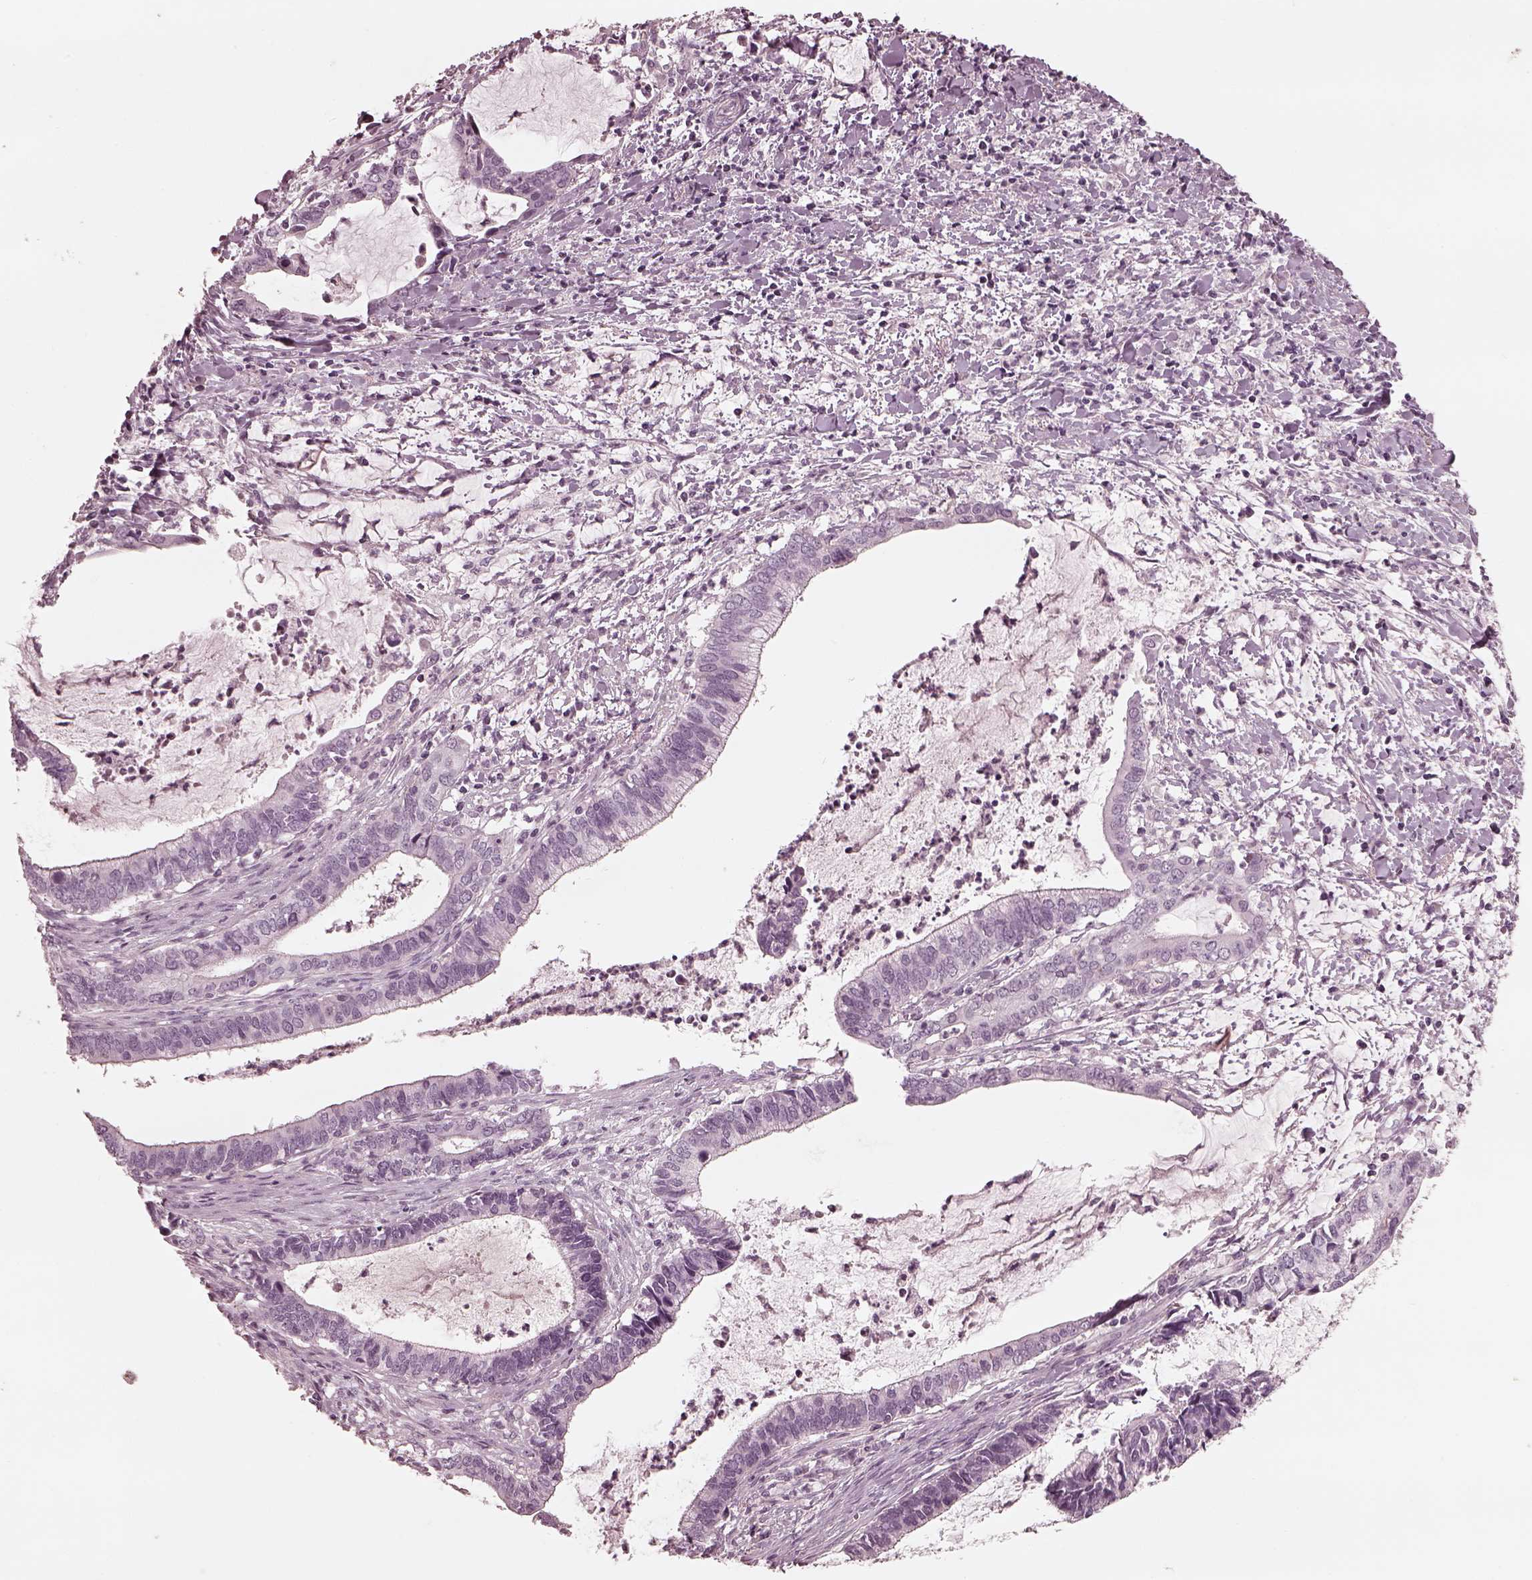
{"staining": {"intensity": "negative", "quantity": "none", "location": "none"}, "tissue": "cervical cancer", "cell_type": "Tumor cells", "image_type": "cancer", "snomed": [{"axis": "morphology", "description": "Adenocarcinoma, NOS"}, {"axis": "topography", "description": "Cervix"}], "caption": "There is no significant positivity in tumor cells of adenocarcinoma (cervical).", "gene": "ADRB3", "patient": {"sex": "female", "age": 42}}